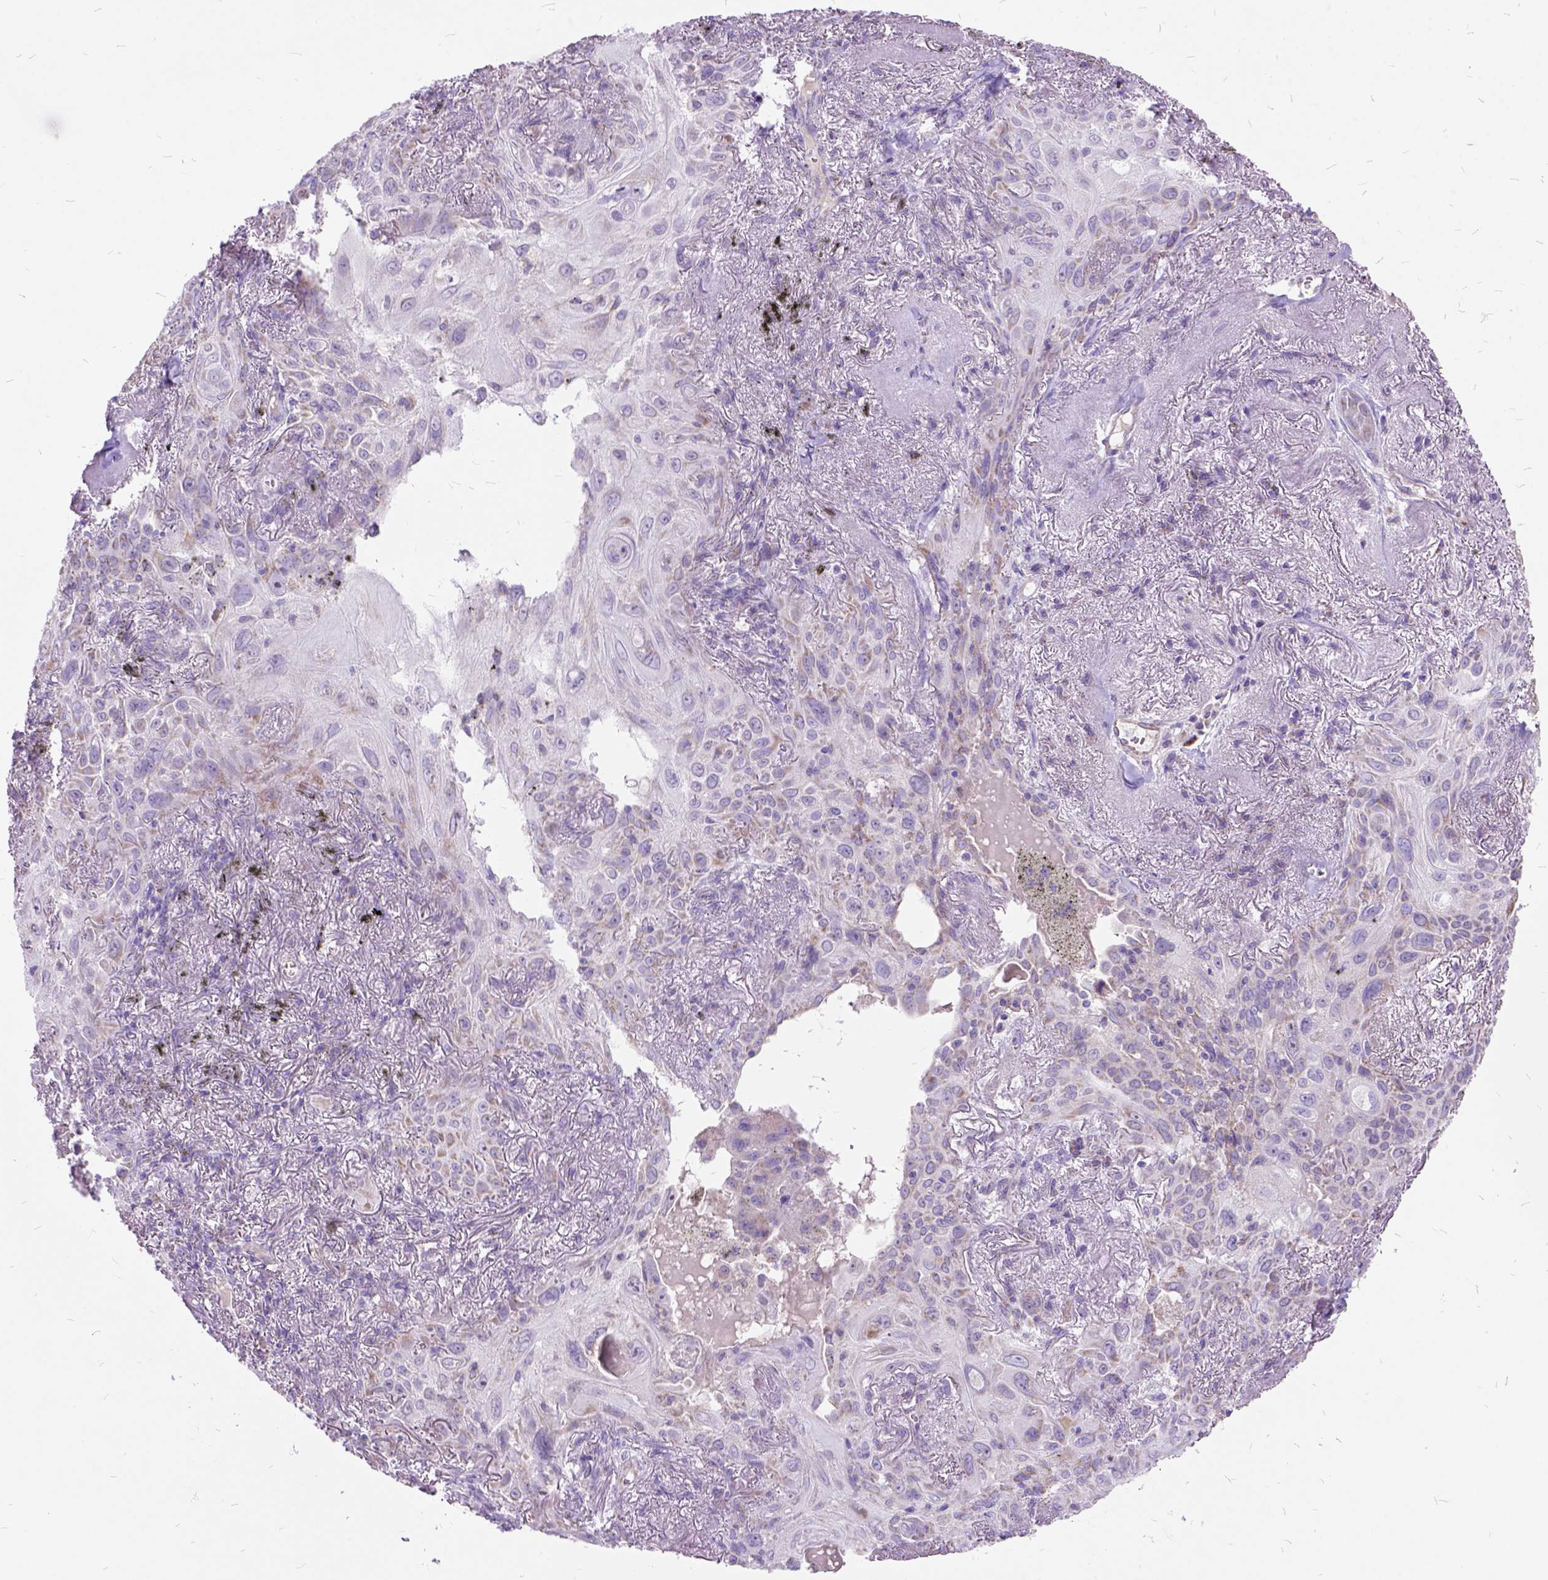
{"staining": {"intensity": "negative", "quantity": "none", "location": "none"}, "tissue": "lung cancer", "cell_type": "Tumor cells", "image_type": "cancer", "snomed": [{"axis": "morphology", "description": "Squamous cell carcinoma, NOS"}, {"axis": "topography", "description": "Lung"}], "caption": "This is an immunohistochemistry (IHC) histopathology image of squamous cell carcinoma (lung). There is no expression in tumor cells.", "gene": "CTAG2", "patient": {"sex": "male", "age": 79}}